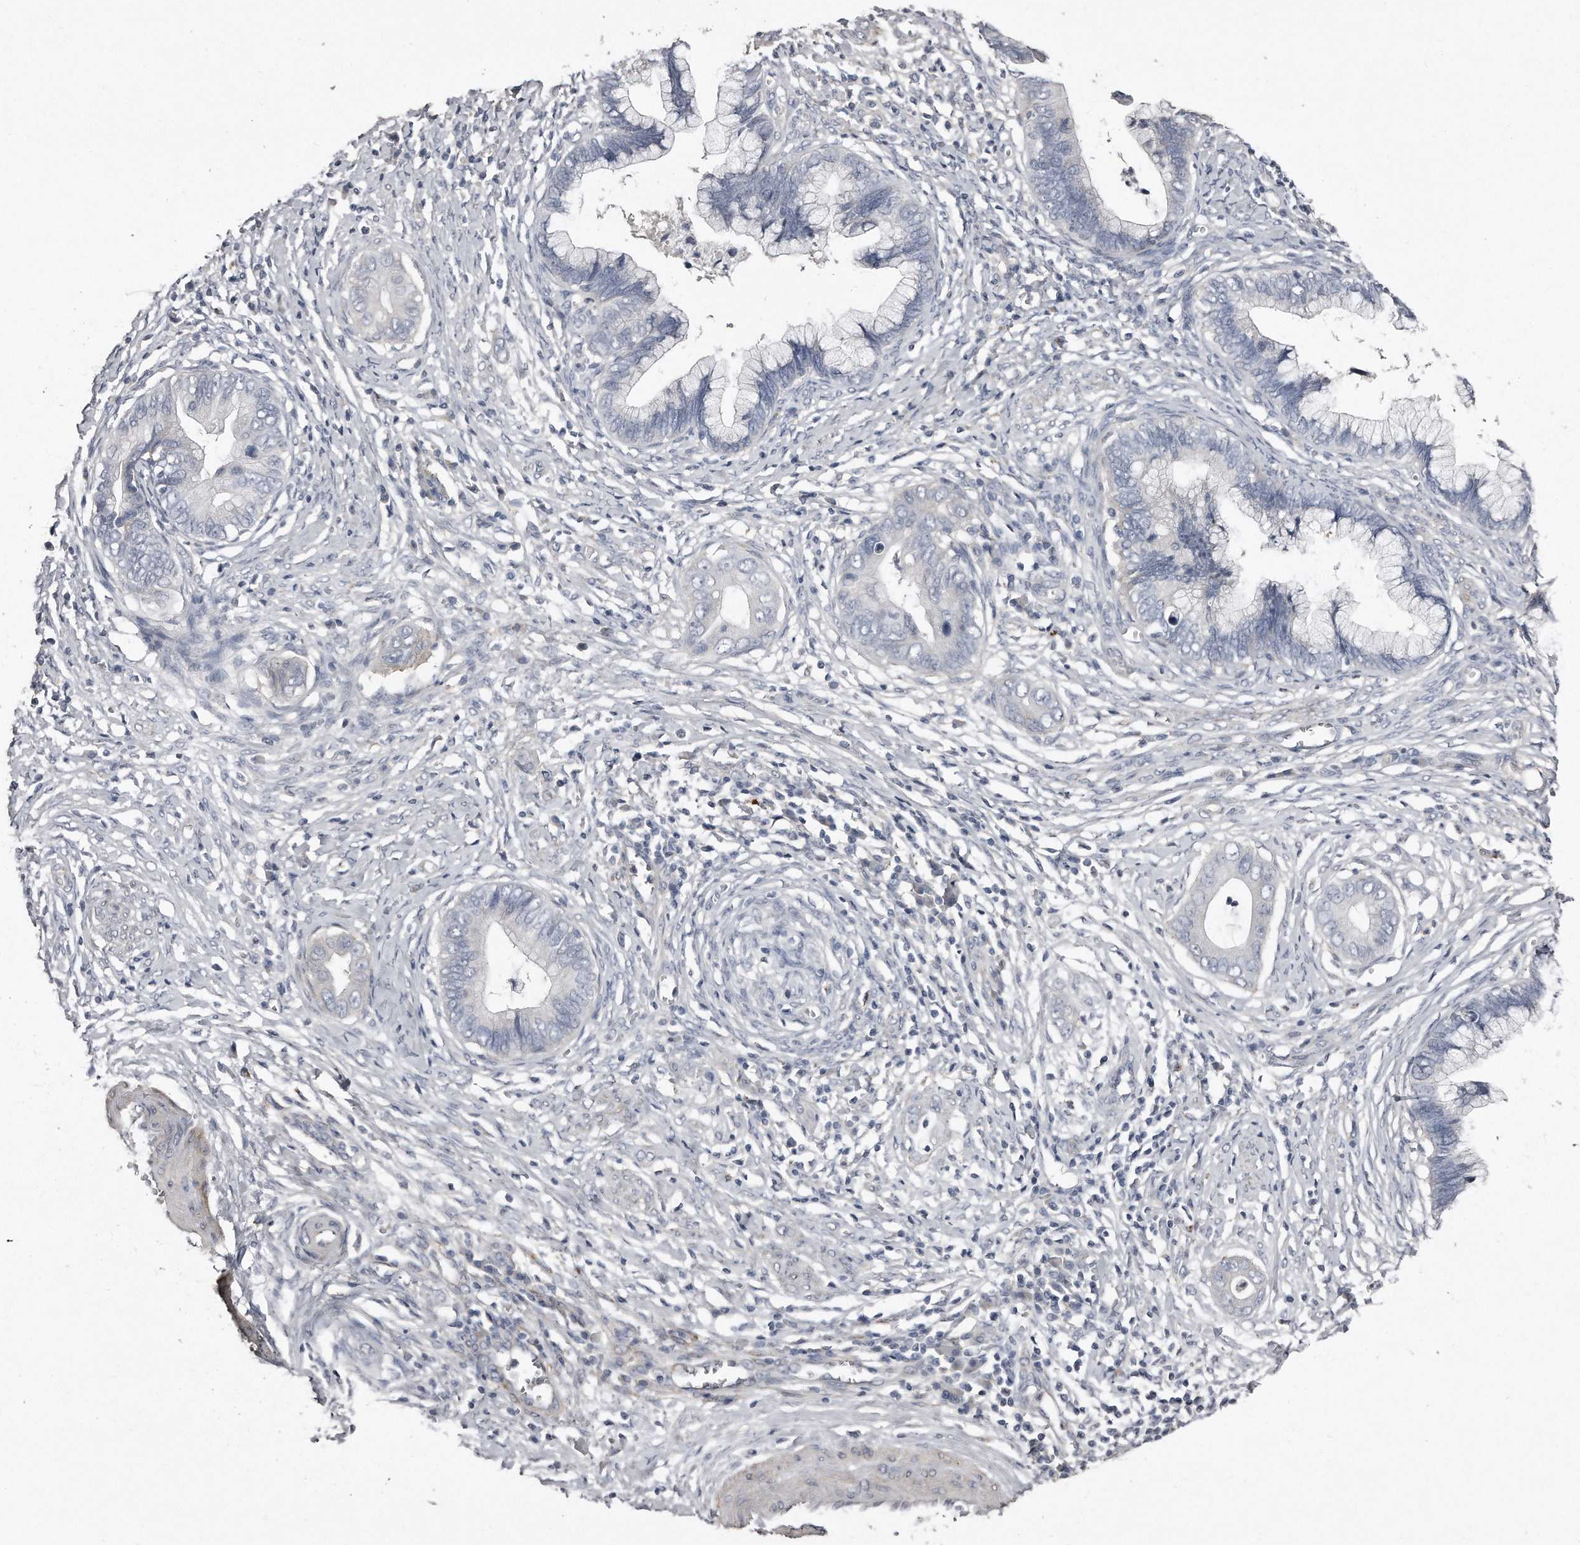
{"staining": {"intensity": "negative", "quantity": "none", "location": "none"}, "tissue": "cervical cancer", "cell_type": "Tumor cells", "image_type": "cancer", "snomed": [{"axis": "morphology", "description": "Adenocarcinoma, NOS"}, {"axis": "topography", "description": "Cervix"}], "caption": "Immunohistochemistry (IHC) image of neoplastic tissue: cervical adenocarcinoma stained with DAB (3,3'-diaminobenzidine) reveals no significant protein staining in tumor cells.", "gene": "LMOD1", "patient": {"sex": "female", "age": 44}}